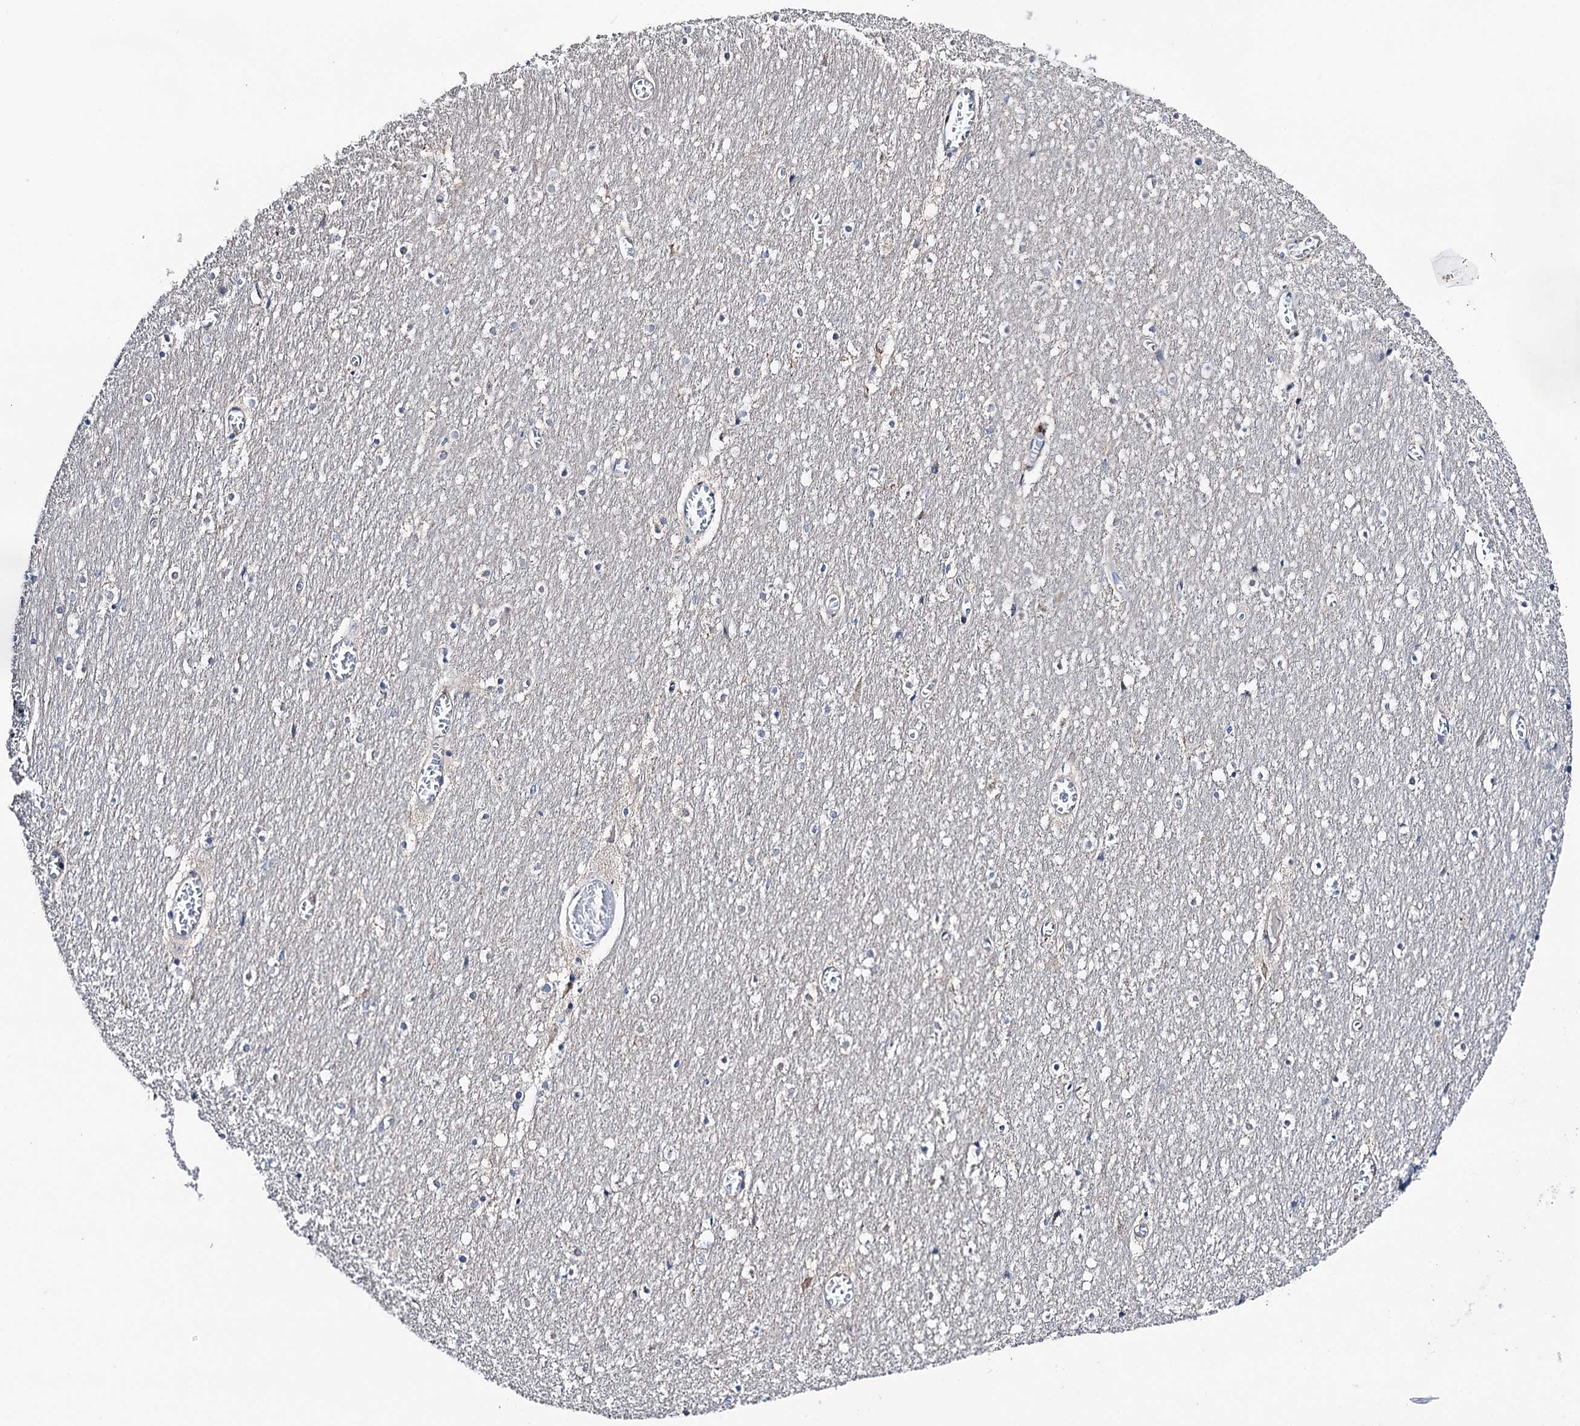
{"staining": {"intensity": "negative", "quantity": "none", "location": "none"}, "tissue": "cerebellum", "cell_type": "Cells in granular layer", "image_type": "normal", "snomed": [{"axis": "morphology", "description": "Normal tissue, NOS"}, {"axis": "topography", "description": "Cerebellum"}], "caption": "Cells in granular layer are negative for brown protein staining in normal cerebellum.", "gene": "SHROOM1", "patient": {"sex": "female", "age": 28}}